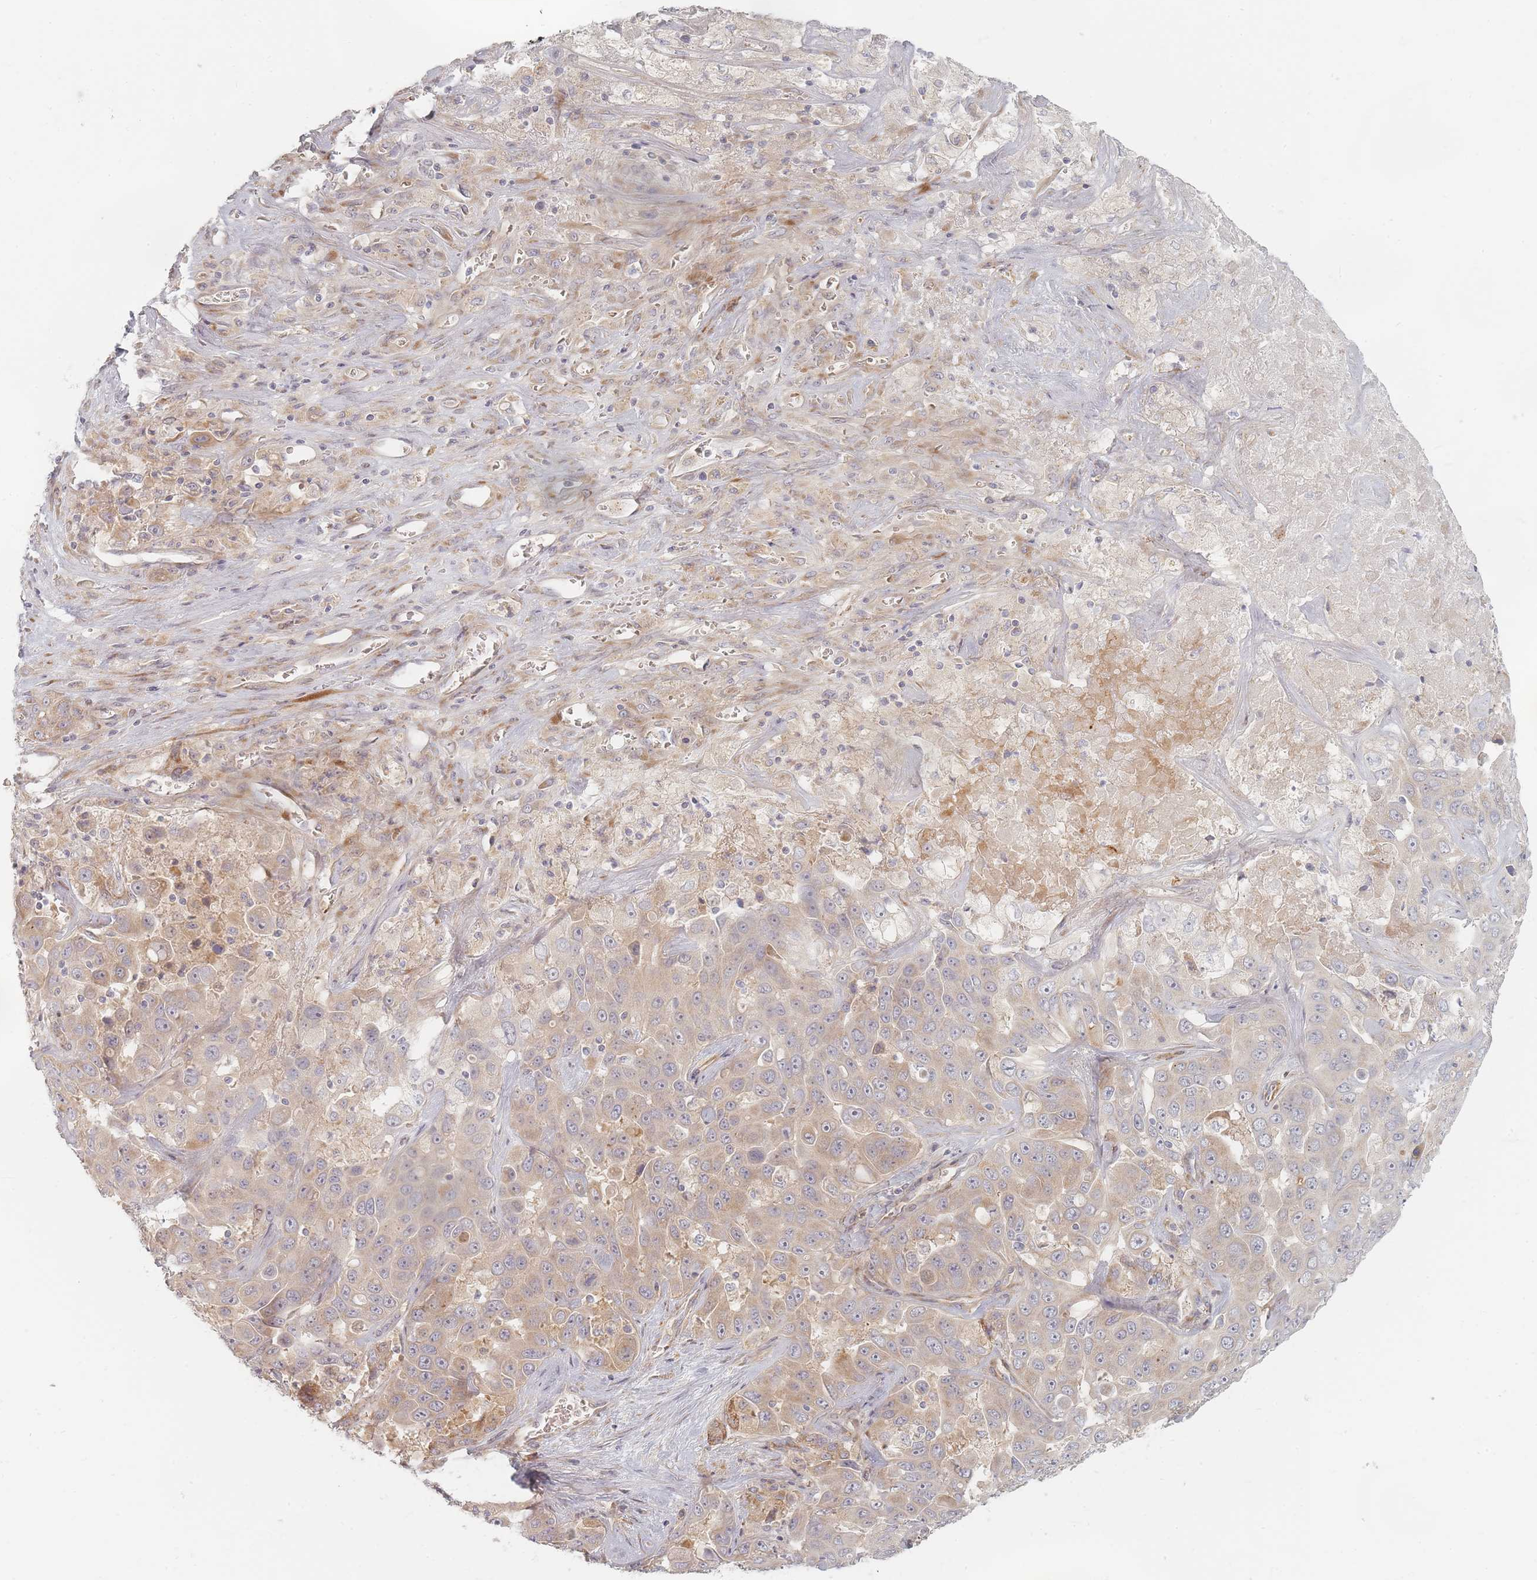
{"staining": {"intensity": "moderate", "quantity": "25%-75%", "location": "cytoplasmic/membranous"}, "tissue": "liver cancer", "cell_type": "Tumor cells", "image_type": "cancer", "snomed": [{"axis": "morphology", "description": "Cholangiocarcinoma"}, {"axis": "topography", "description": "Liver"}], "caption": "Immunohistochemistry of liver cancer demonstrates medium levels of moderate cytoplasmic/membranous expression in approximately 25%-75% of tumor cells. Using DAB (brown) and hematoxylin (blue) stains, captured at high magnification using brightfield microscopy.", "gene": "ZKSCAN7", "patient": {"sex": "female", "age": 52}}